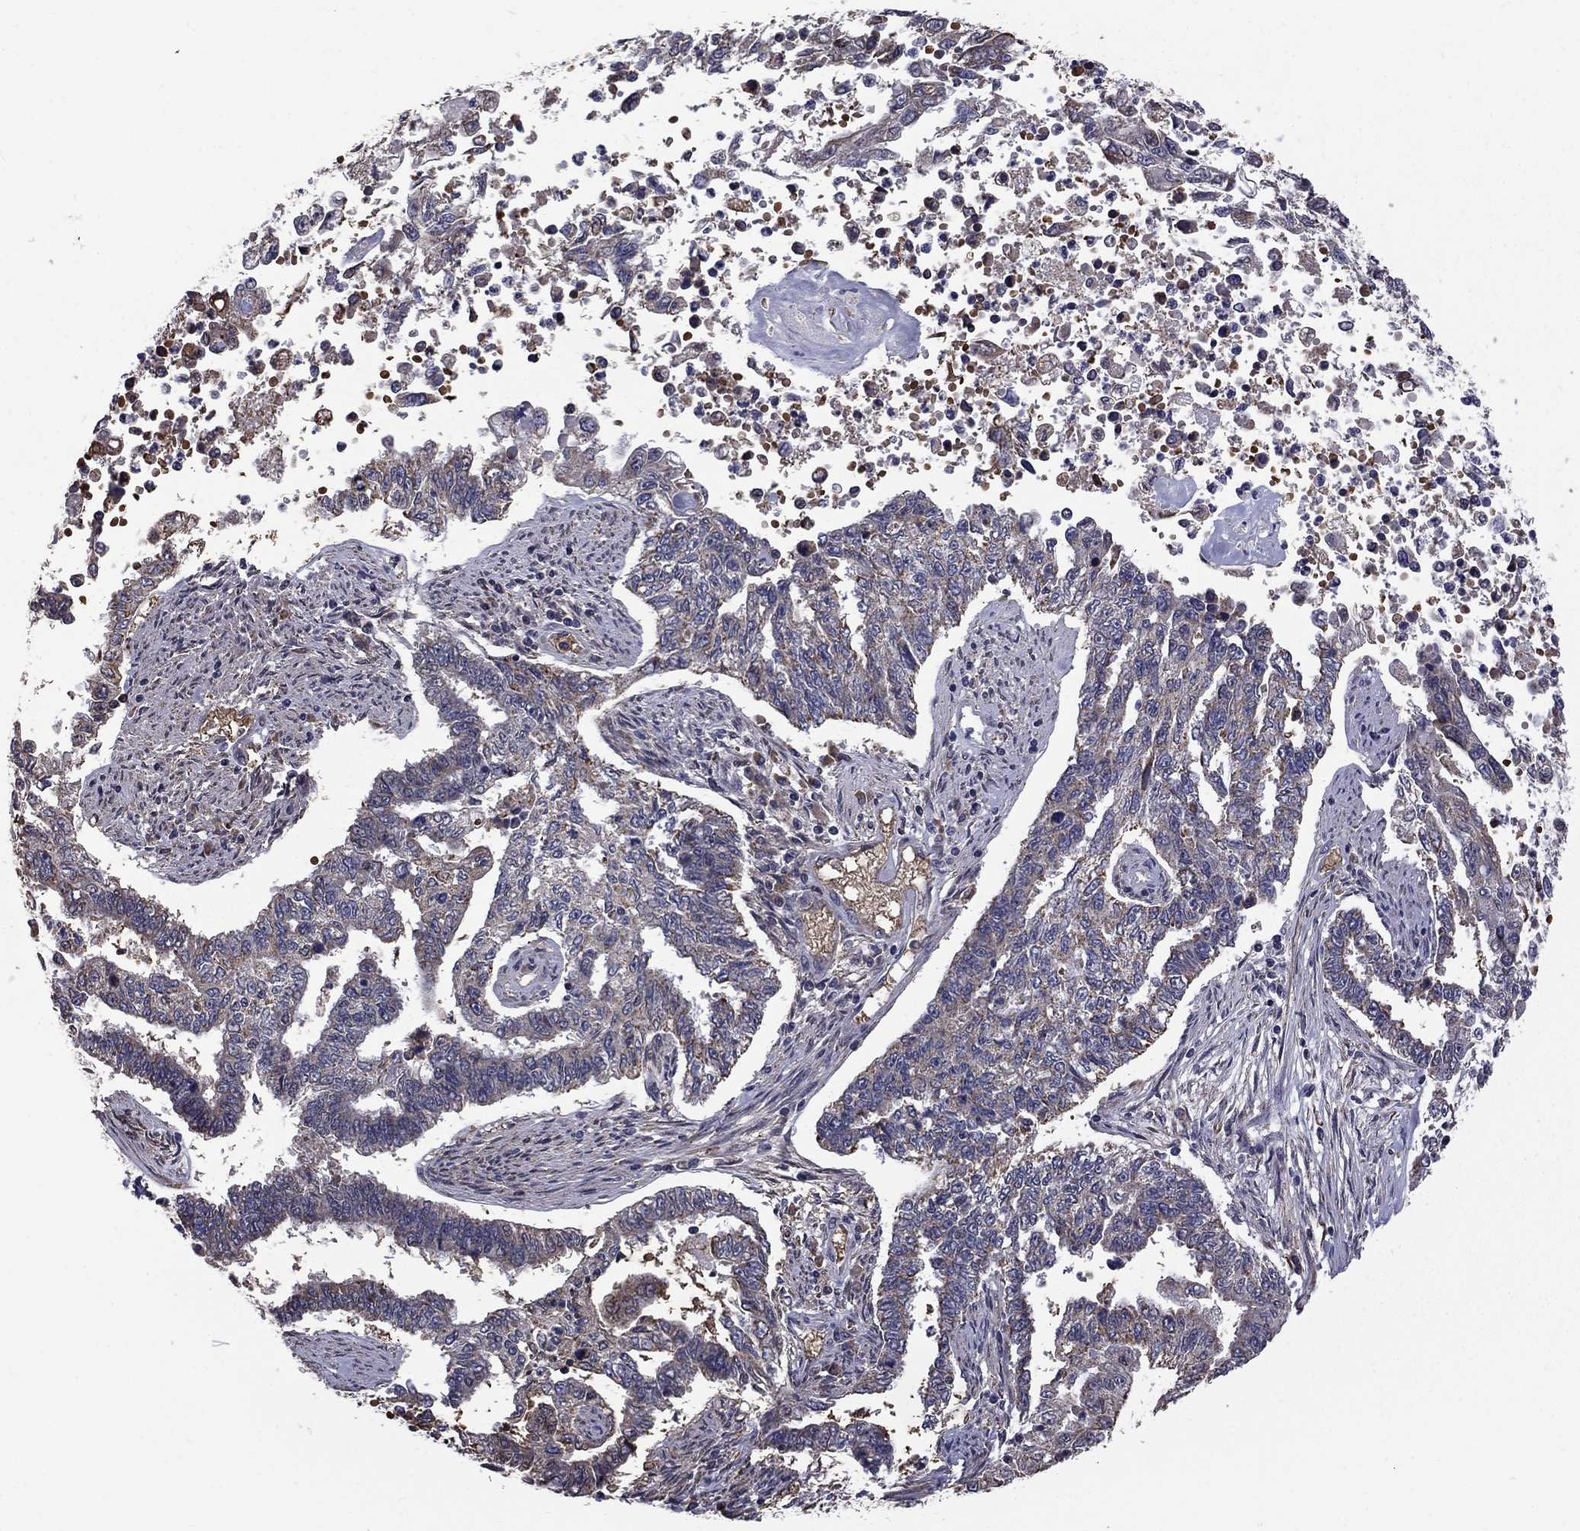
{"staining": {"intensity": "weak", "quantity": "<25%", "location": "cytoplasmic/membranous"}, "tissue": "endometrial cancer", "cell_type": "Tumor cells", "image_type": "cancer", "snomed": [{"axis": "morphology", "description": "Adenocarcinoma, NOS"}, {"axis": "topography", "description": "Uterus"}], "caption": "An image of human adenocarcinoma (endometrial) is negative for staining in tumor cells.", "gene": "HSPB2", "patient": {"sex": "female", "age": 59}}